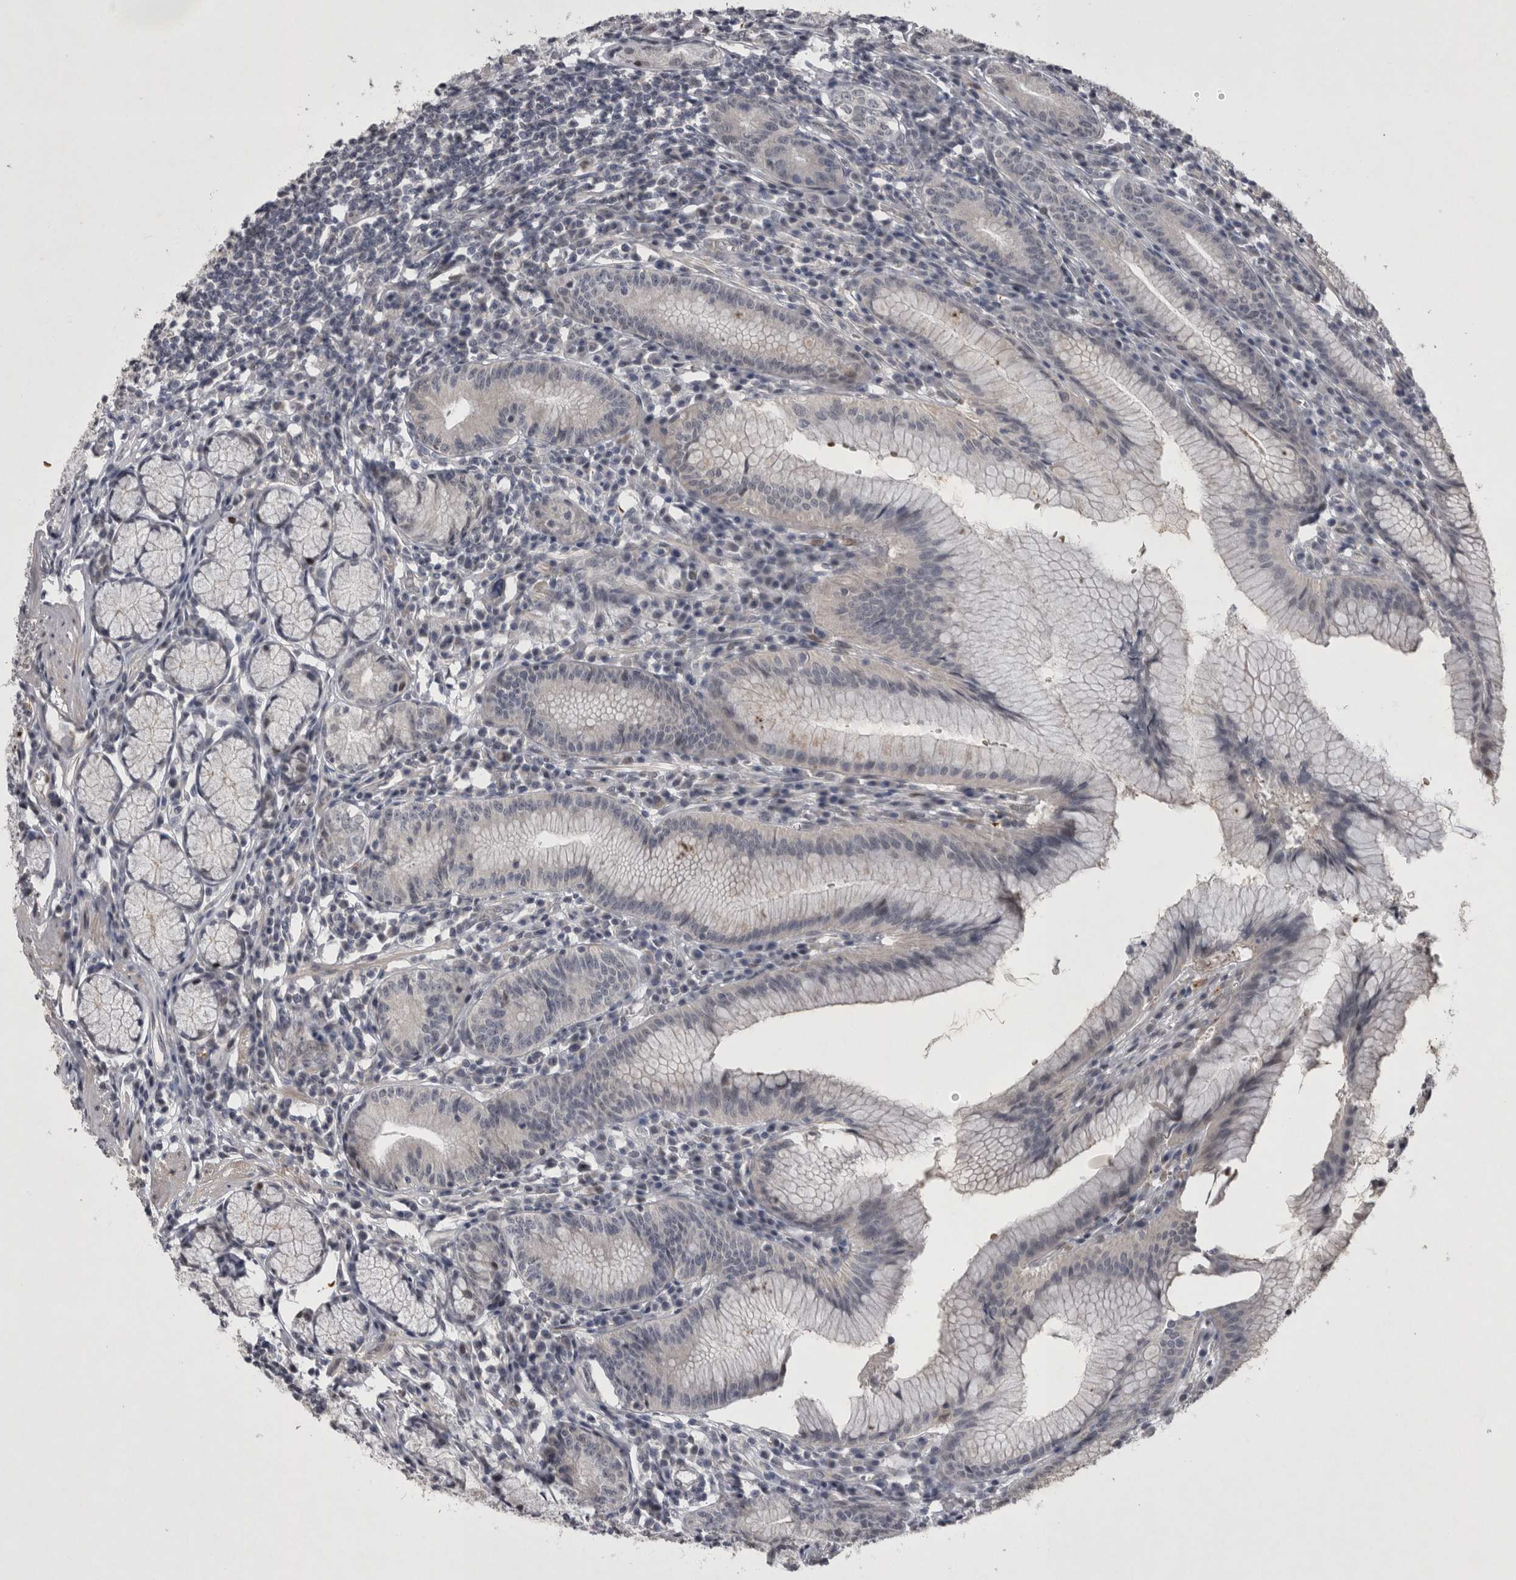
{"staining": {"intensity": "weak", "quantity": "<25%", "location": "cytoplasmic/membranous"}, "tissue": "stomach", "cell_type": "Glandular cells", "image_type": "normal", "snomed": [{"axis": "morphology", "description": "Normal tissue, NOS"}, {"axis": "topography", "description": "Stomach"}], "caption": "Immunohistochemistry (IHC) photomicrograph of unremarkable stomach stained for a protein (brown), which shows no expression in glandular cells.", "gene": "IFI44", "patient": {"sex": "male", "age": 55}}